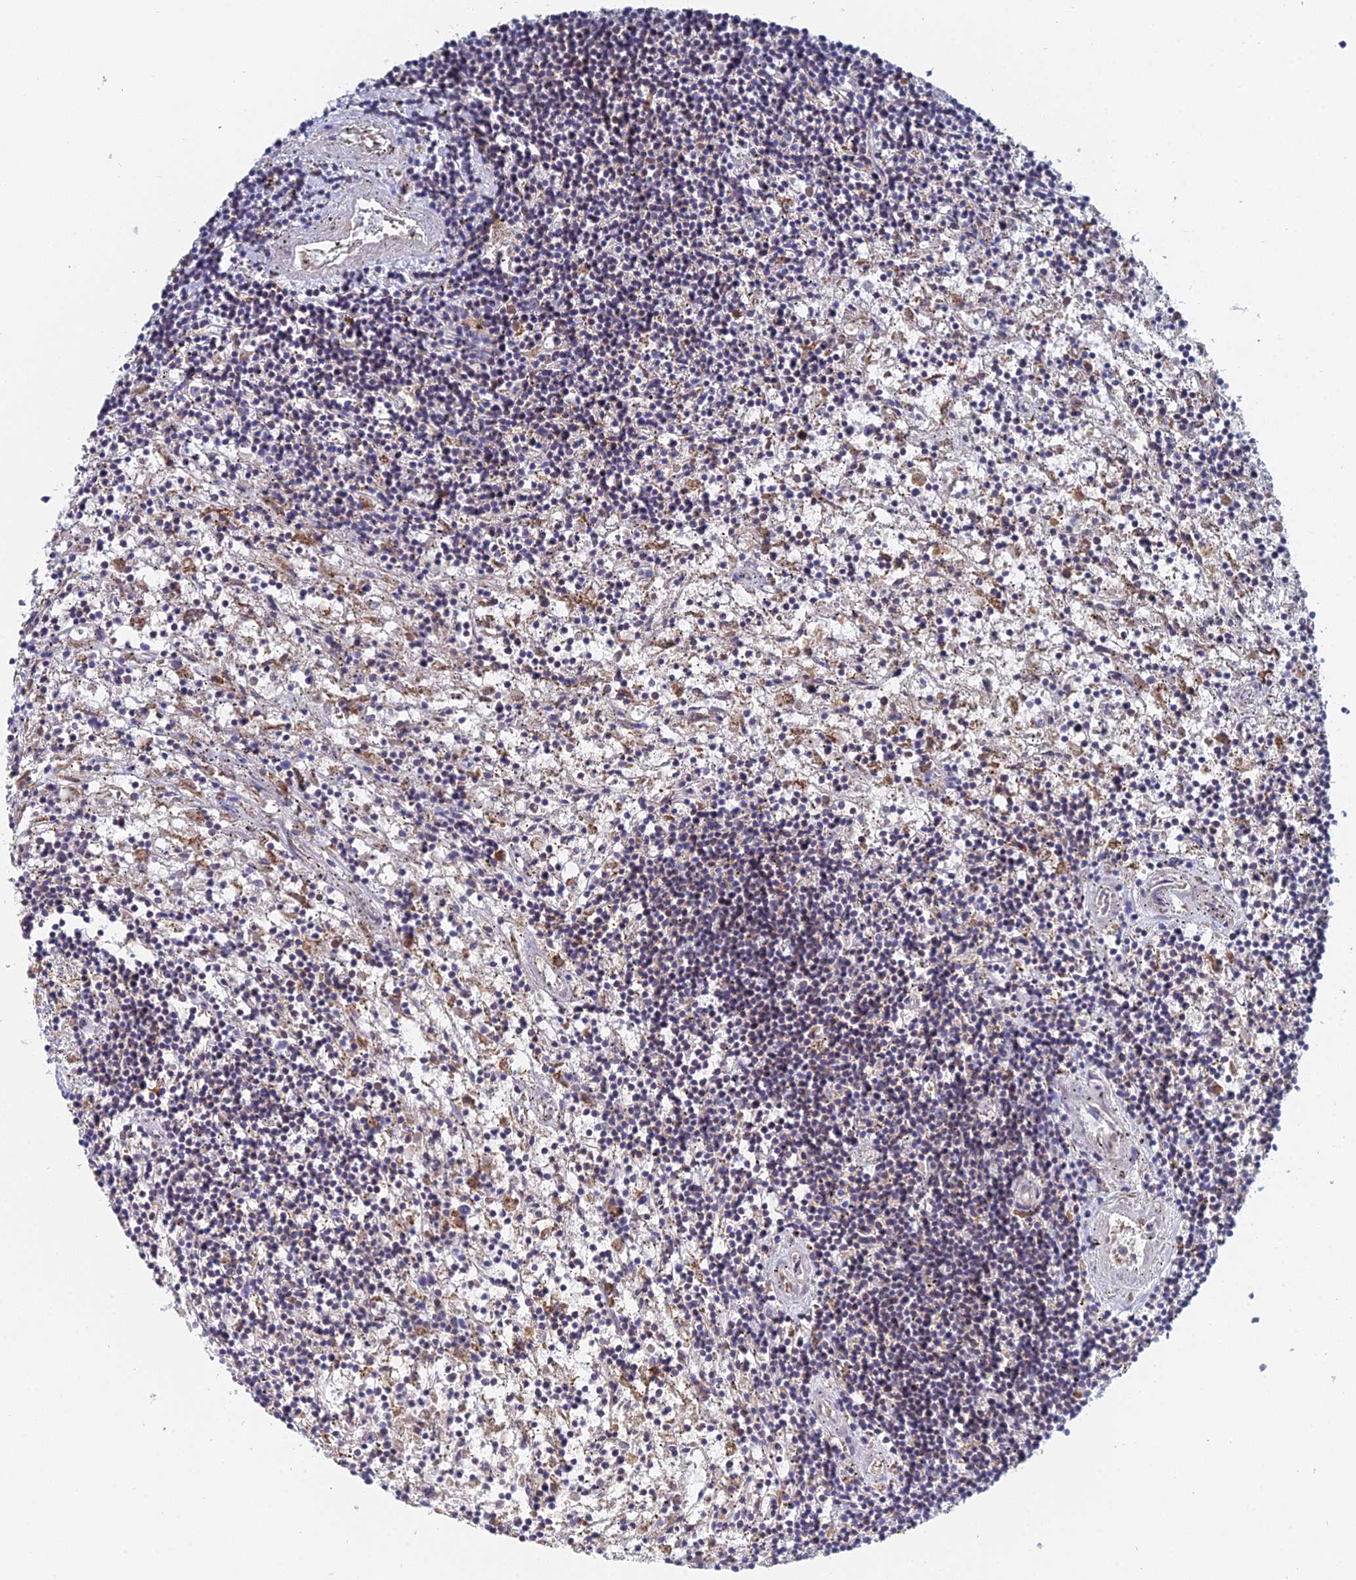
{"staining": {"intensity": "weak", "quantity": "<25%", "location": "cytoplasmic/membranous"}, "tissue": "lymphoma", "cell_type": "Tumor cells", "image_type": "cancer", "snomed": [{"axis": "morphology", "description": "Malignant lymphoma, non-Hodgkin's type, Low grade"}, {"axis": "topography", "description": "Spleen"}], "caption": "DAB (3,3'-diaminobenzidine) immunohistochemical staining of human lymphoma displays no significant staining in tumor cells. Brightfield microscopy of immunohistochemistry stained with DAB (brown) and hematoxylin (blue), captured at high magnification.", "gene": "CRACR2B", "patient": {"sex": "male", "age": 76}}